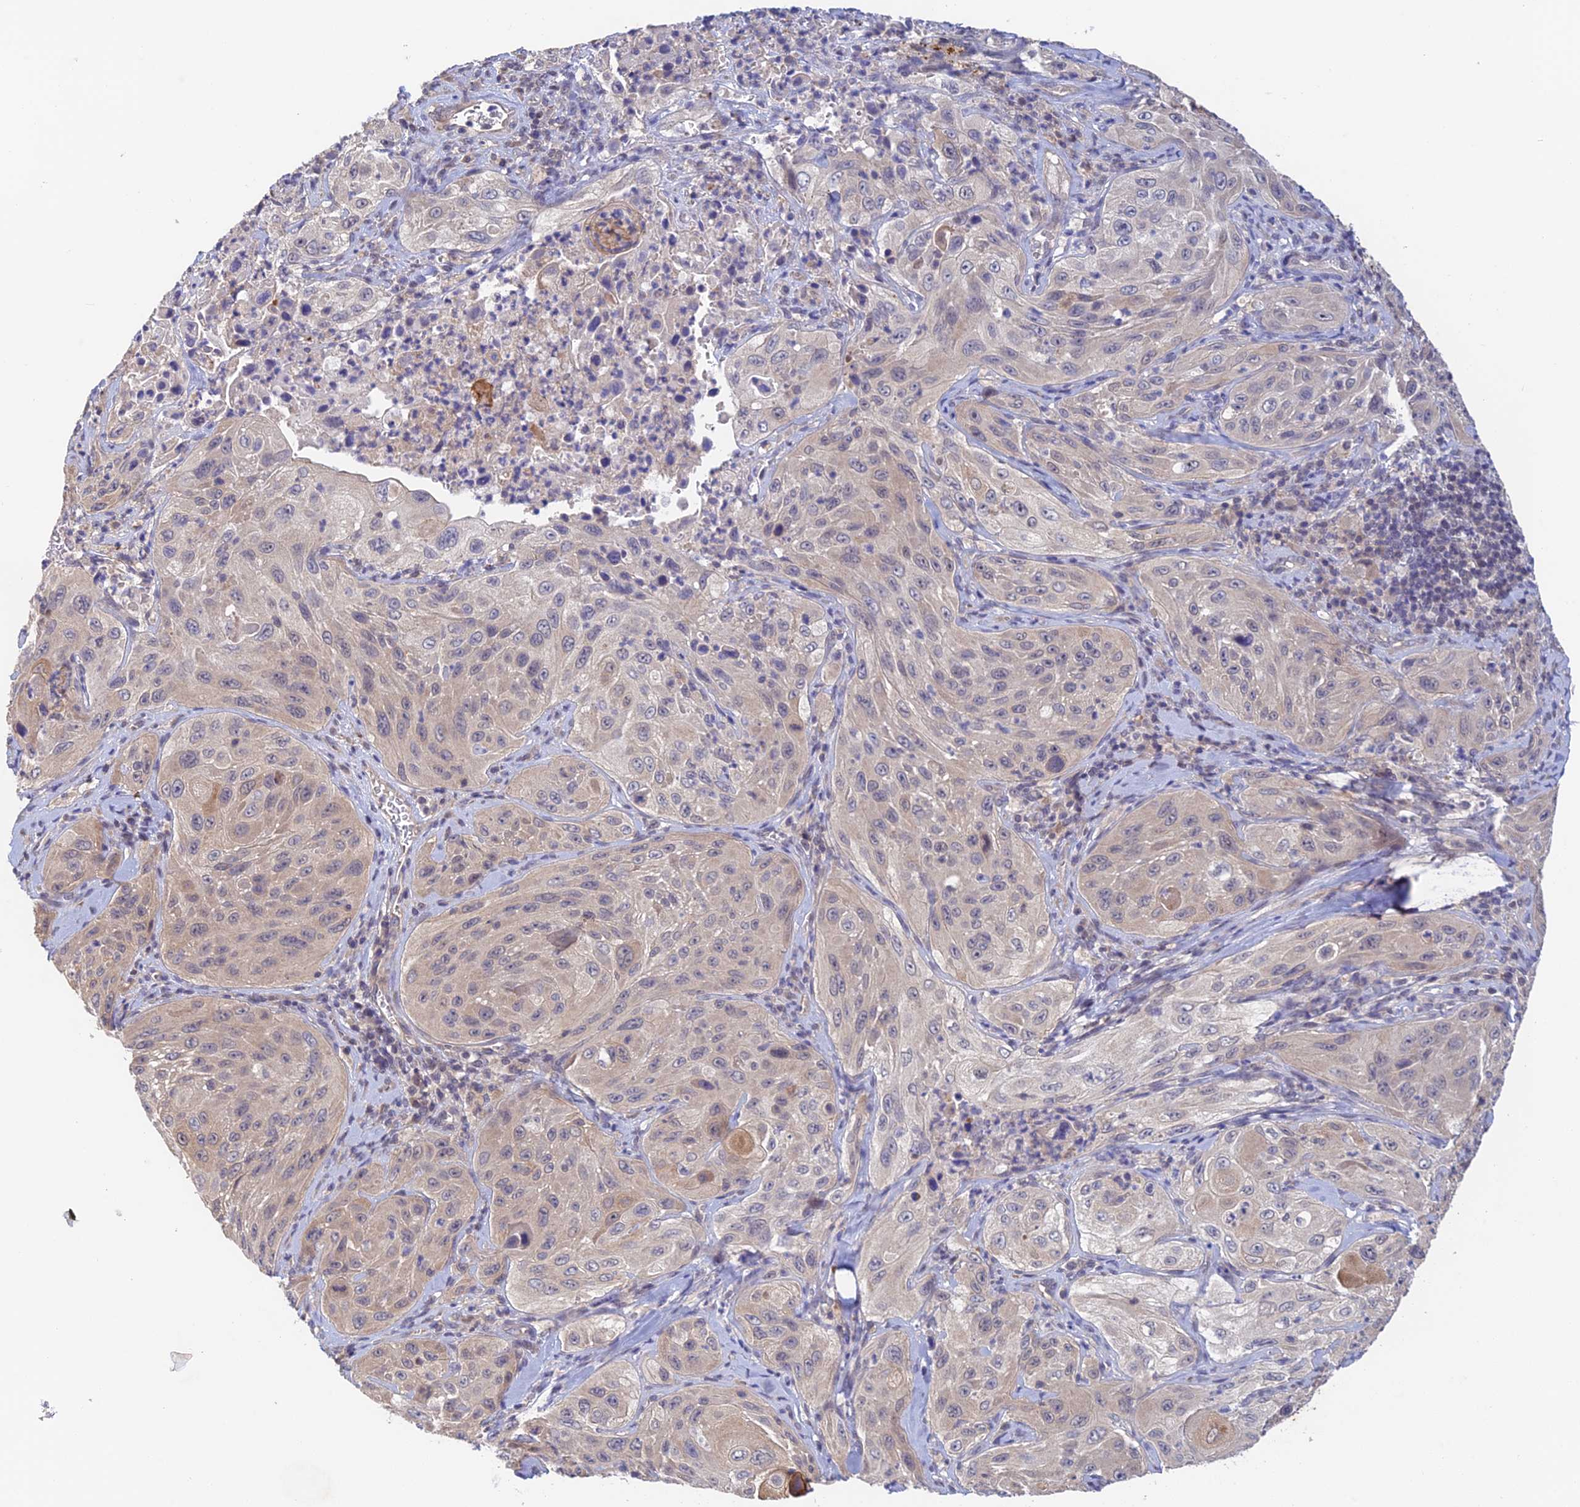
{"staining": {"intensity": "weak", "quantity": "<25%", "location": "cytoplasmic/membranous"}, "tissue": "cervical cancer", "cell_type": "Tumor cells", "image_type": "cancer", "snomed": [{"axis": "morphology", "description": "Squamous cell carcinoma, NOS"}, {"axis": "topography", "description": "Cervix"}], "caption": "This micrograph is of squamous cell carcinoma (cervical) stained with immunohistochemistry (IHC) to label a protein in brown with the nuclei are counter-stained blue. There is no positivity in tumor cells.", "gene": "CWH43", "patient": {"sex": "female", "age": 42}}